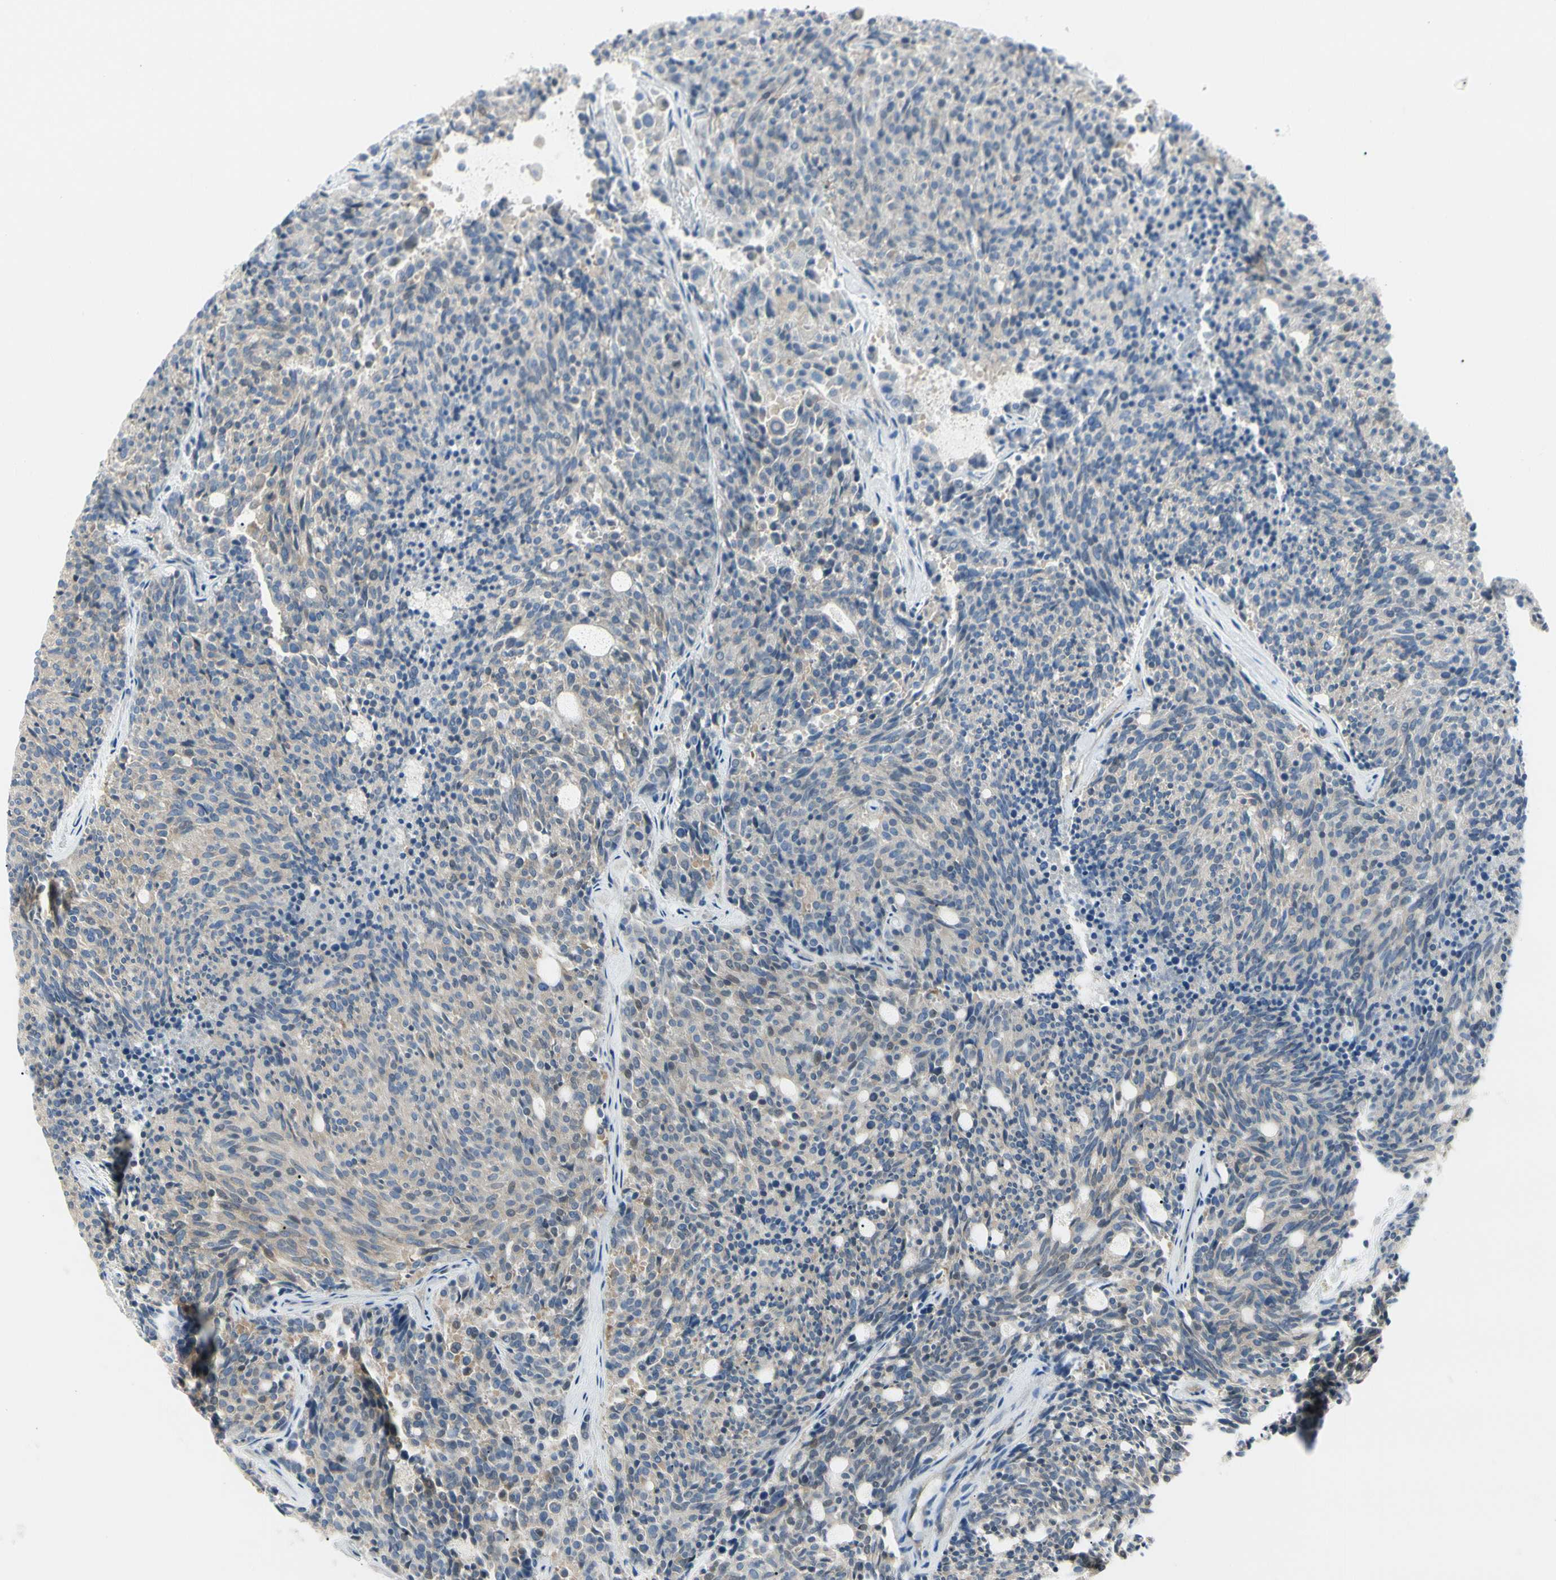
{"staining": {"intensity": "weak", "quantity": "25%-75%", "location": "cytoplasmic/membranous"}, "tissue": "carcinoid", "cell_type": "Tumor cells", "image_type": "cancer", "snomed": [{"axis": "morphology", "description": "Carcinoid, malignant, NOS"}, {"axis": "topography", "description": "Pancreas"}], "caption": "Carcinoid stained with IHC displays weak cytoplasmic/membranous staining in approximately 25%-75% of tumor cells.", "gene": "NFKB2", "patient": {"sex": "female", "age": 54}}